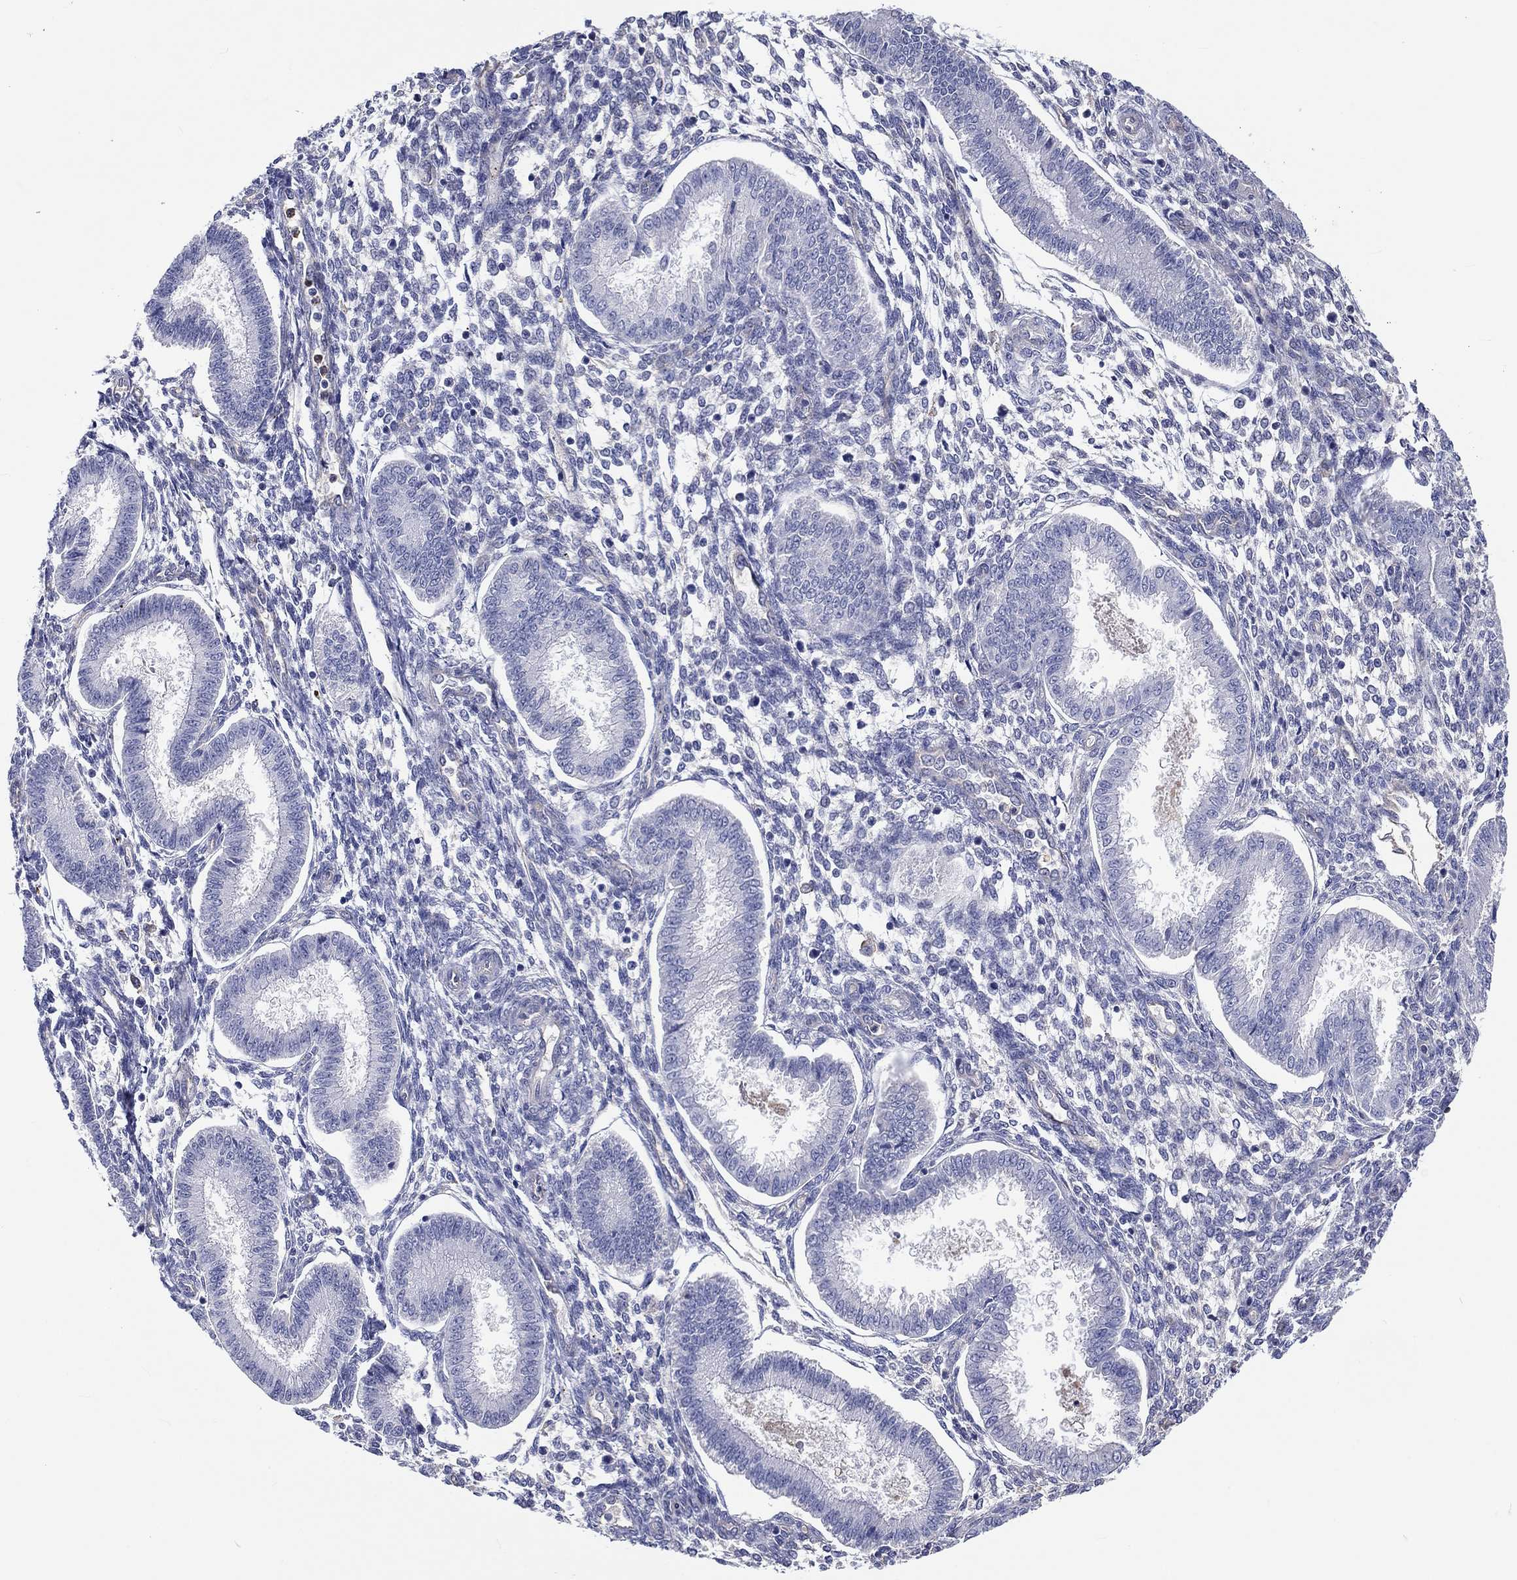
{"staining": {"intensity": "negative", "quantity": "none", "location": "none"}, "tissue": "endometrium", "cell_type": "Cells in endometrial stroma", "image_type": "normal", "snomed": [{"axis": "morphology", "description": "Normal tissue, NOS"}, {"axis": "topography", "description": "Endometrium"}], "caption": "Histopathology image shows no significant protein staining in cells in endometrial stroma of normal endometrium.", "gene": "CDY1B", "patient": {"sex": "female", "age": 43}}